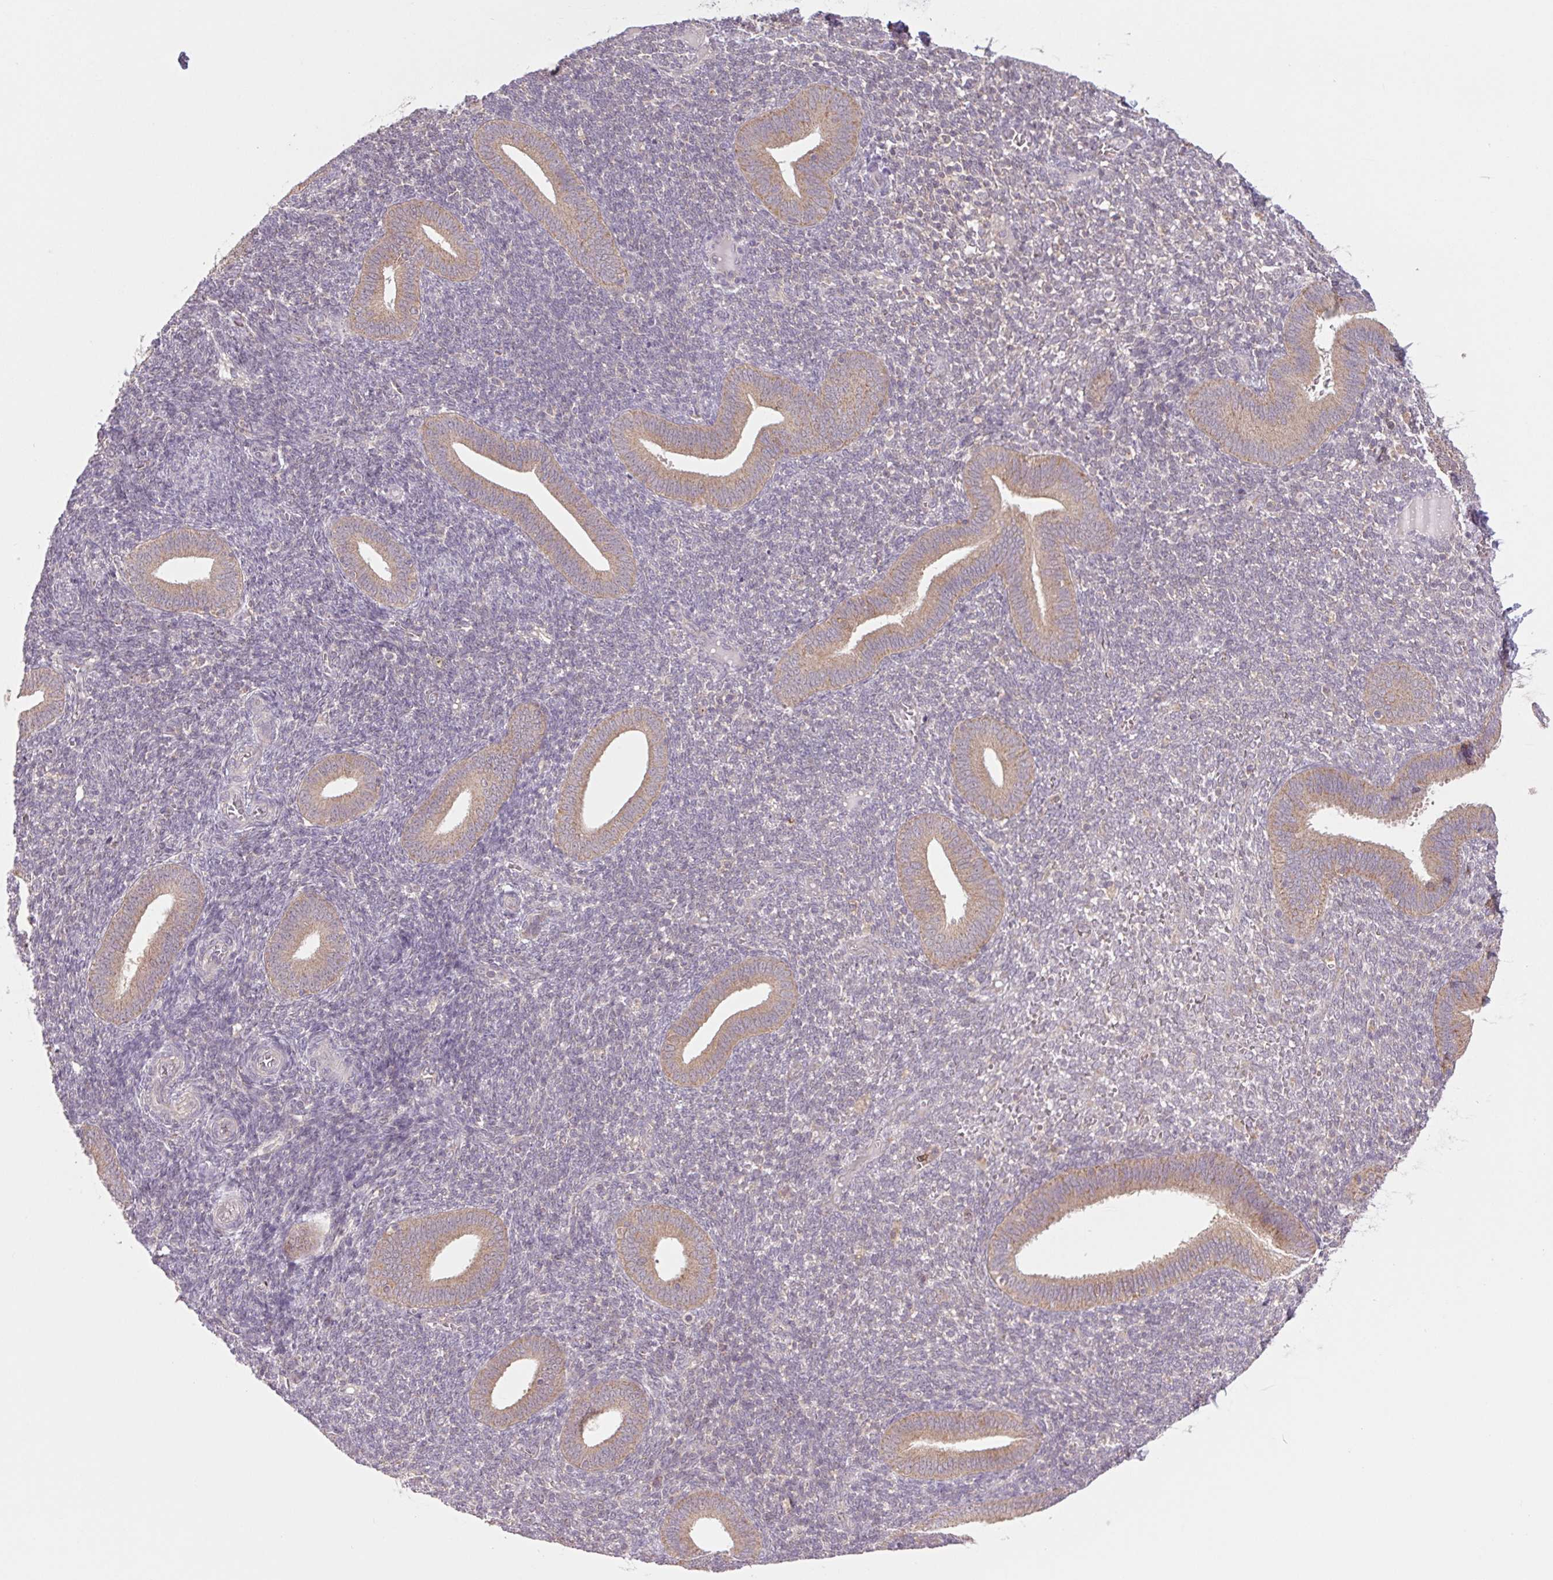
{"staining": {"intensity": "negative", "quantity": "none", "location": "none"}, "tissue": "endometrium", "cell_type": "Cells in endometrial stroma", "image_type": "normal", "snomed": [{"axis": "morphology", "description": "Normal tissue, NOS"}, {"axis": "topography", "description": "Endometrium"}], "caption": "IHC histopathology image of normal human endometrium stained for a protein (brown), which shows no expression in cells in endometrial stroma.", "gene": "MAP3K5", "patient": {"sex": "female", "age": 25}}